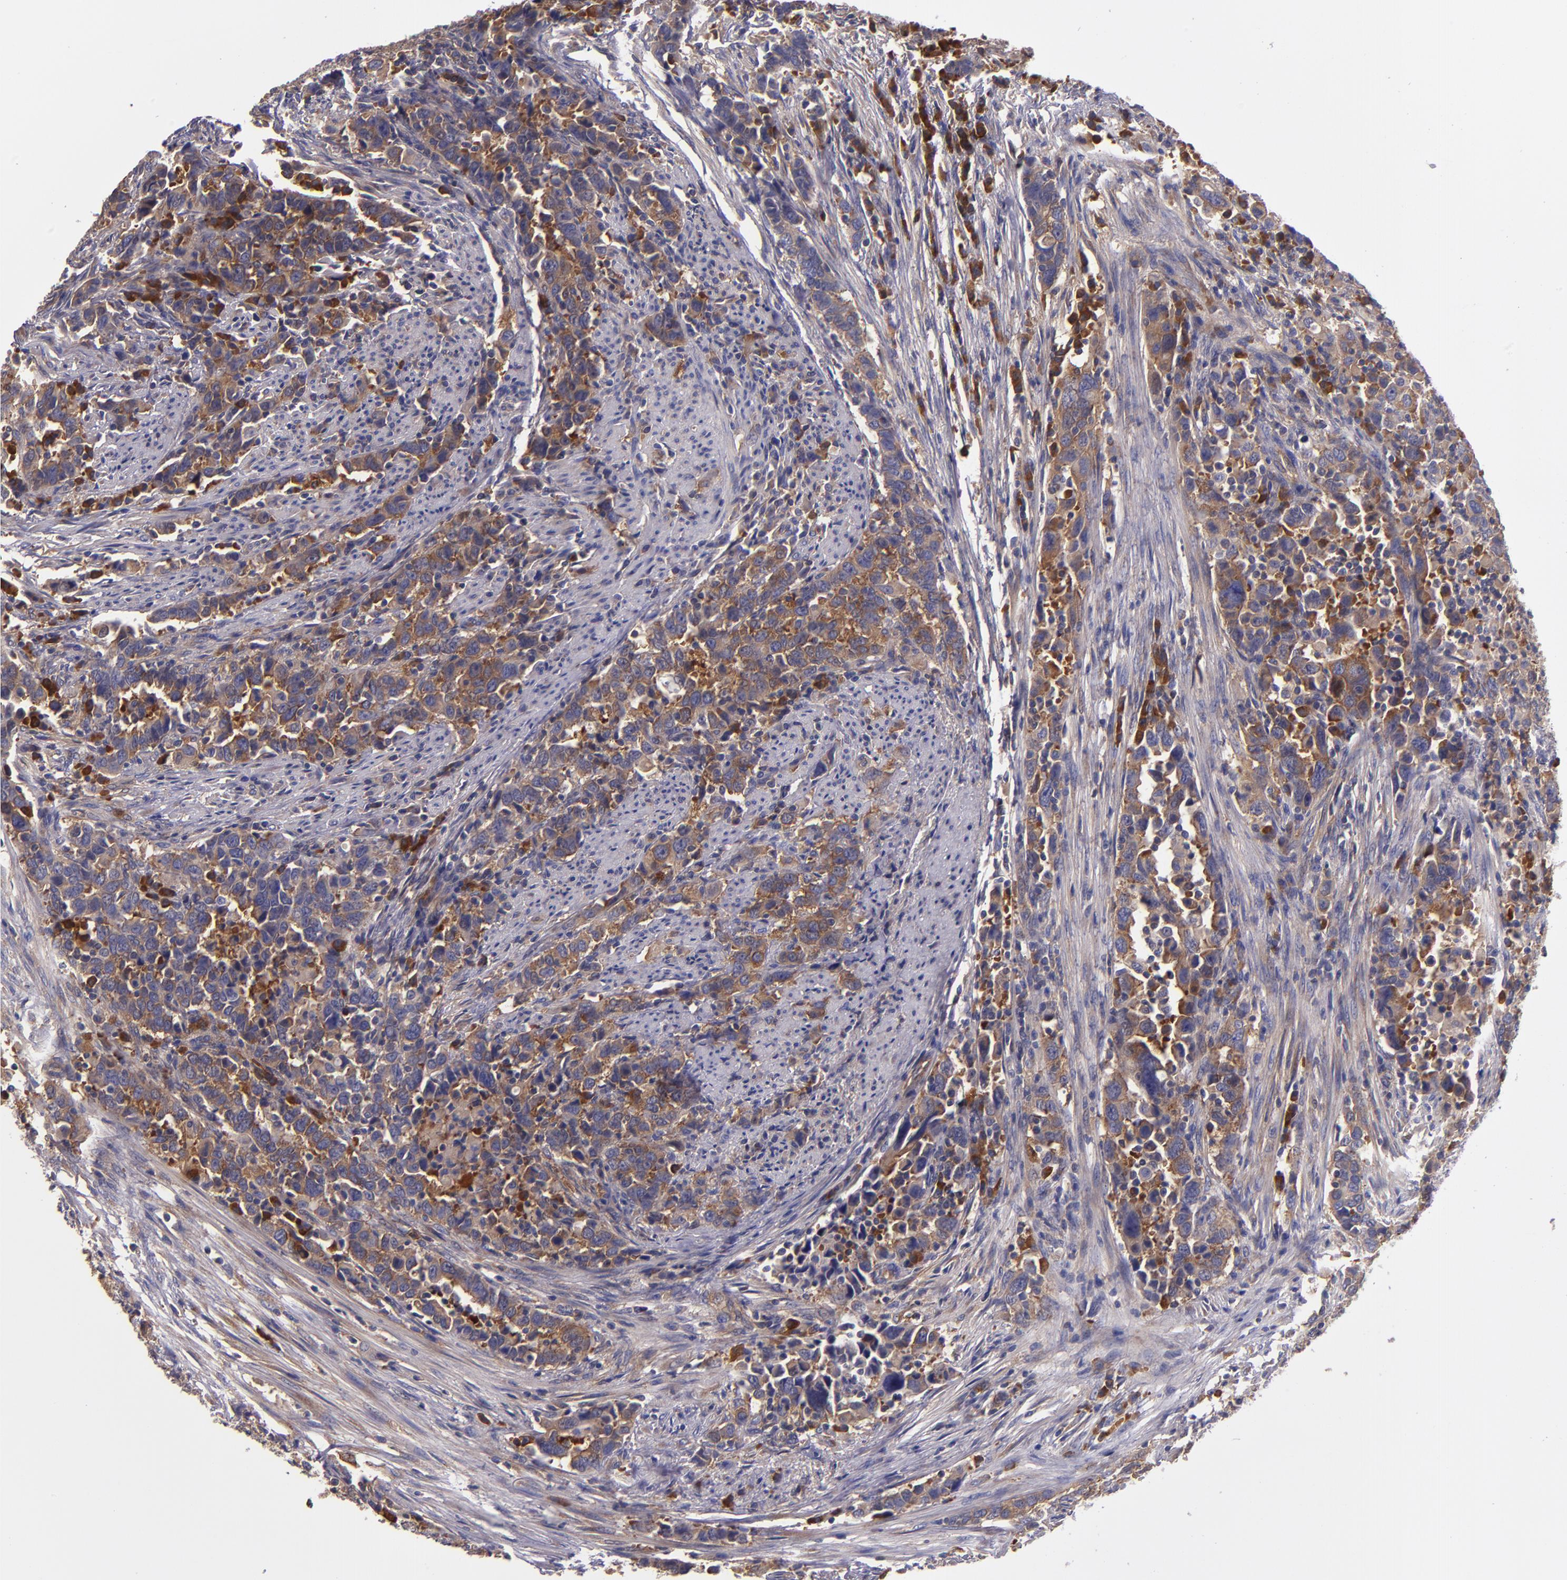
{"staining": {"intensity": "moderate", "quantity": ">75%", "location": "cytoplasmic/membranous"}, "tissue": "urothelial cancer", "cell_type": "Tumor cells", "image_type": "cancer", "snomed": [{"axis": "morphology", "description": "Urothelial carcinoma, High grade"}, {"axis": "topography", "description": "Urinary bladder"}], "caption": "DAB immunohistochemical staining of urothelial cancer shows moderate cytoplasmic/membranous protein expression in about >75% of tumor cells.", "gene": "CARS1", "patient": {"sex": "male", "age": 61}}